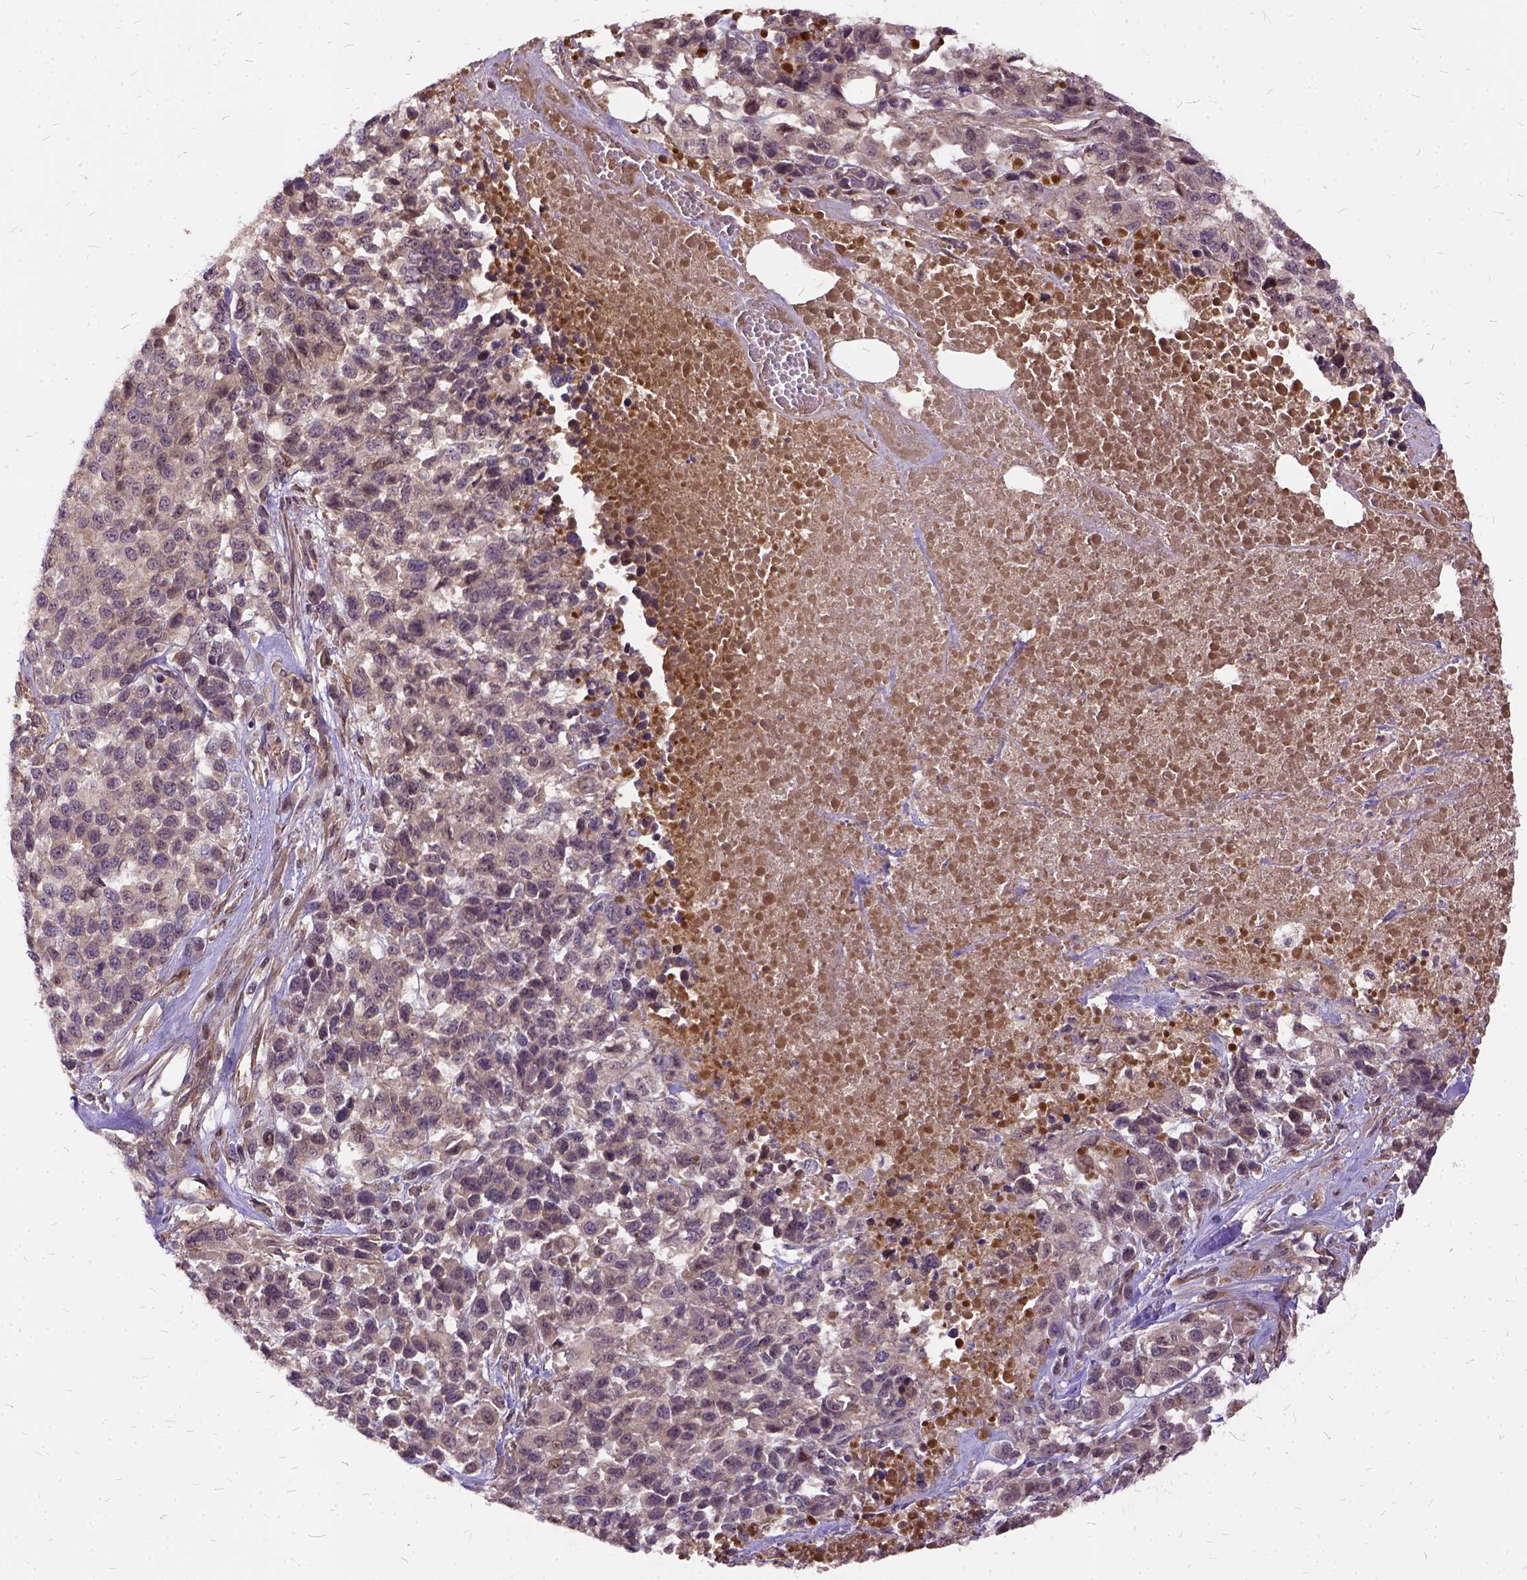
{"staining": {"intensity": "negative", "quantity": "none", "location": "none"}, "tissue": "melanoma", "cell_type": "Tumor cells", "image_type": "cancer", "snomed": [{"axis": "morphology", "description": "Malignant melanoma, Metastatic site"}, {"axis": "topography", "description": "Skin"}], "caption": "This is an immunohistochemistry histopathology image of human melanoma. There is no expression in tumor cells.", "gene": "ILRUN", "patient": {"sex": "male", "age": 84}}